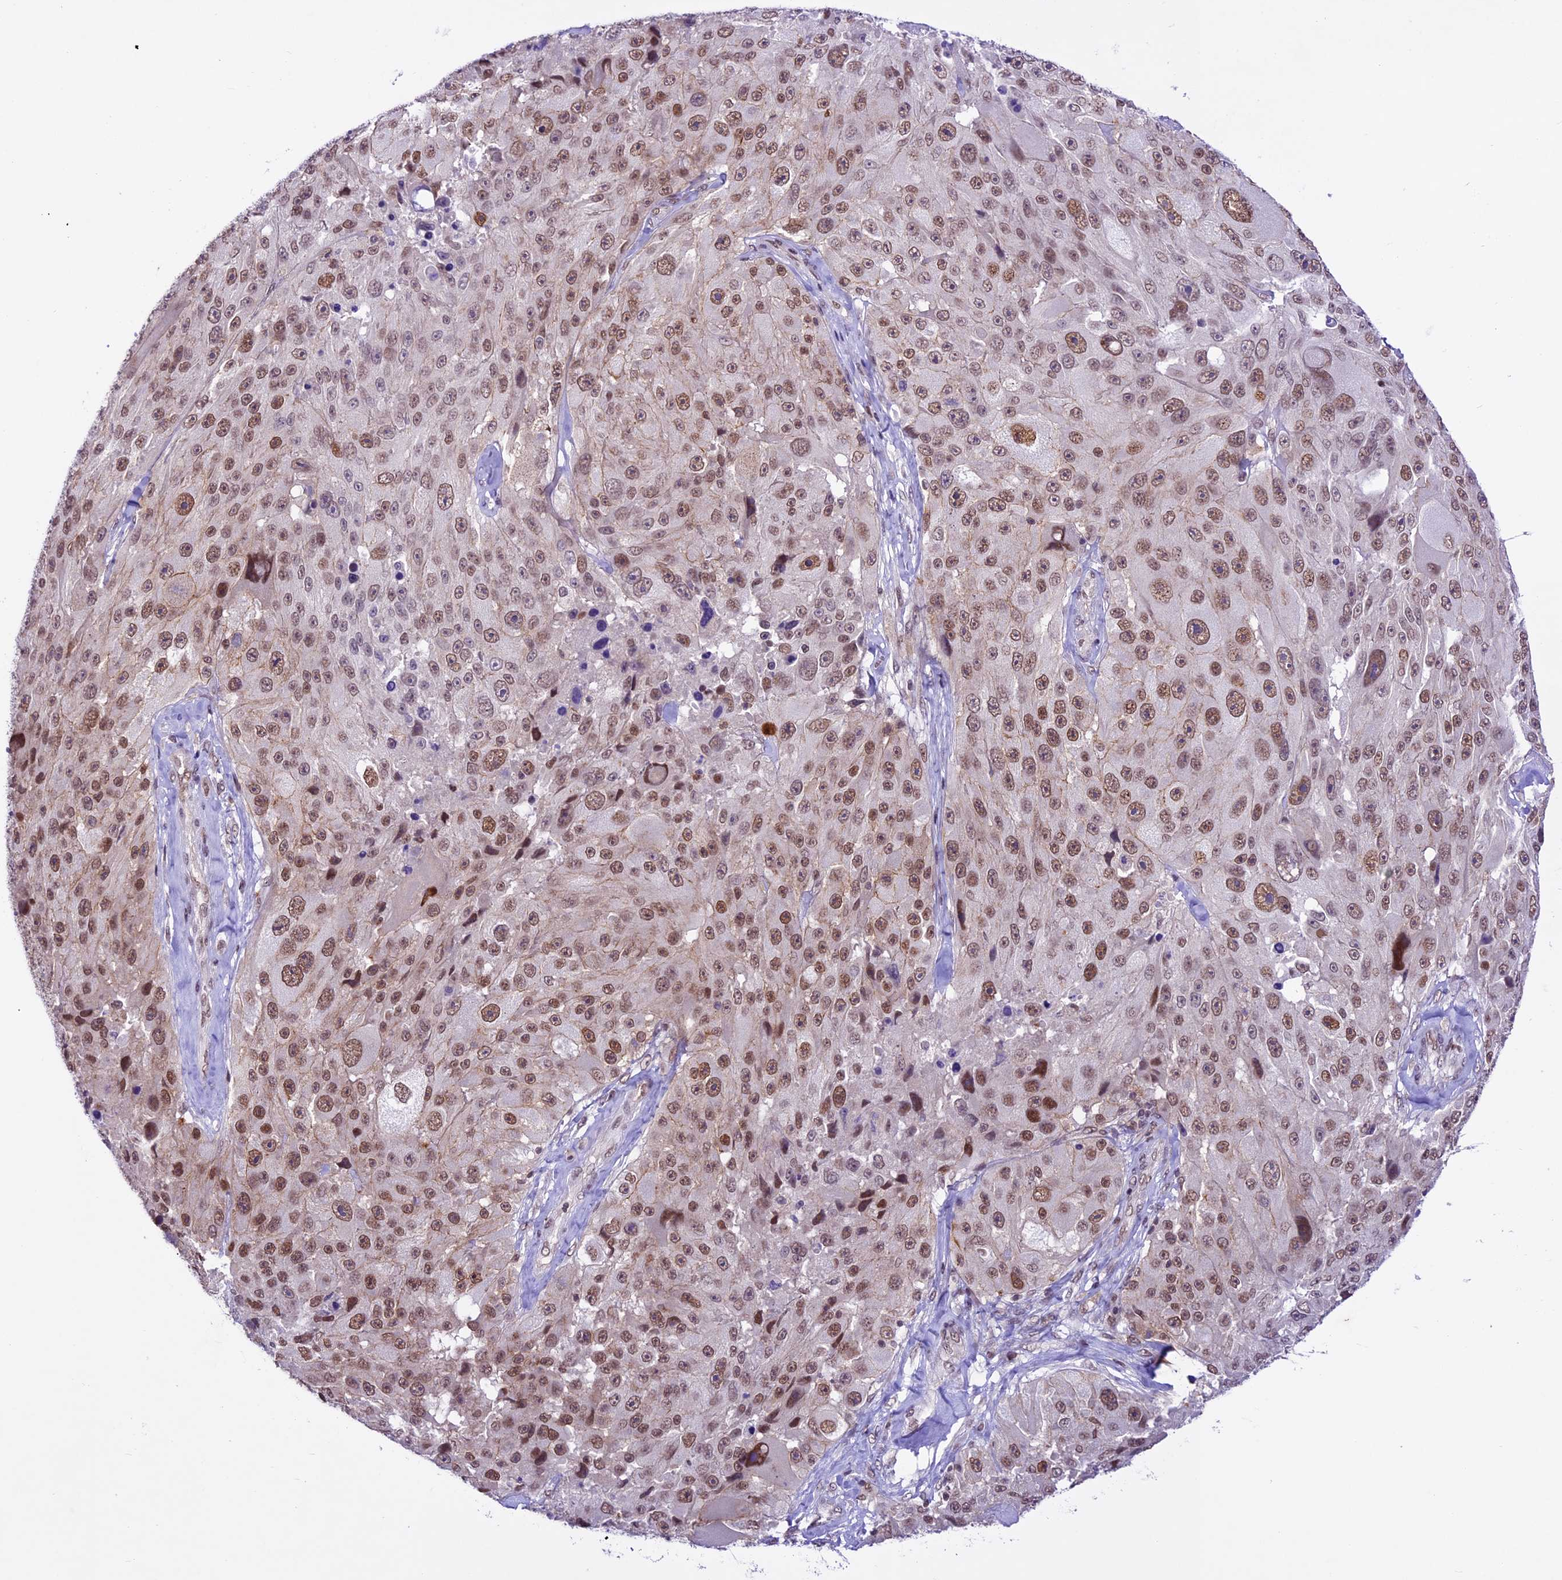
{"staining": {"intensity": "moderate", "quantity": ">75%", "location": "nuclear"}, "tissue": "melanoma", "cell_type": "Tumor cells", "image_type": "cancer", "snomed": [{"axis": "morphology", "description": "Malignant melanoma, Metastatic site"}, {"axis": "topography", "description": "Lymph node"}], "caption": "Moderate nuclear staining for a protein is seen in about >75% of tumor cells of melanoma using IHC.", "gene": "SHKBP1", "patient": {"sex": "male", "age": 62}}